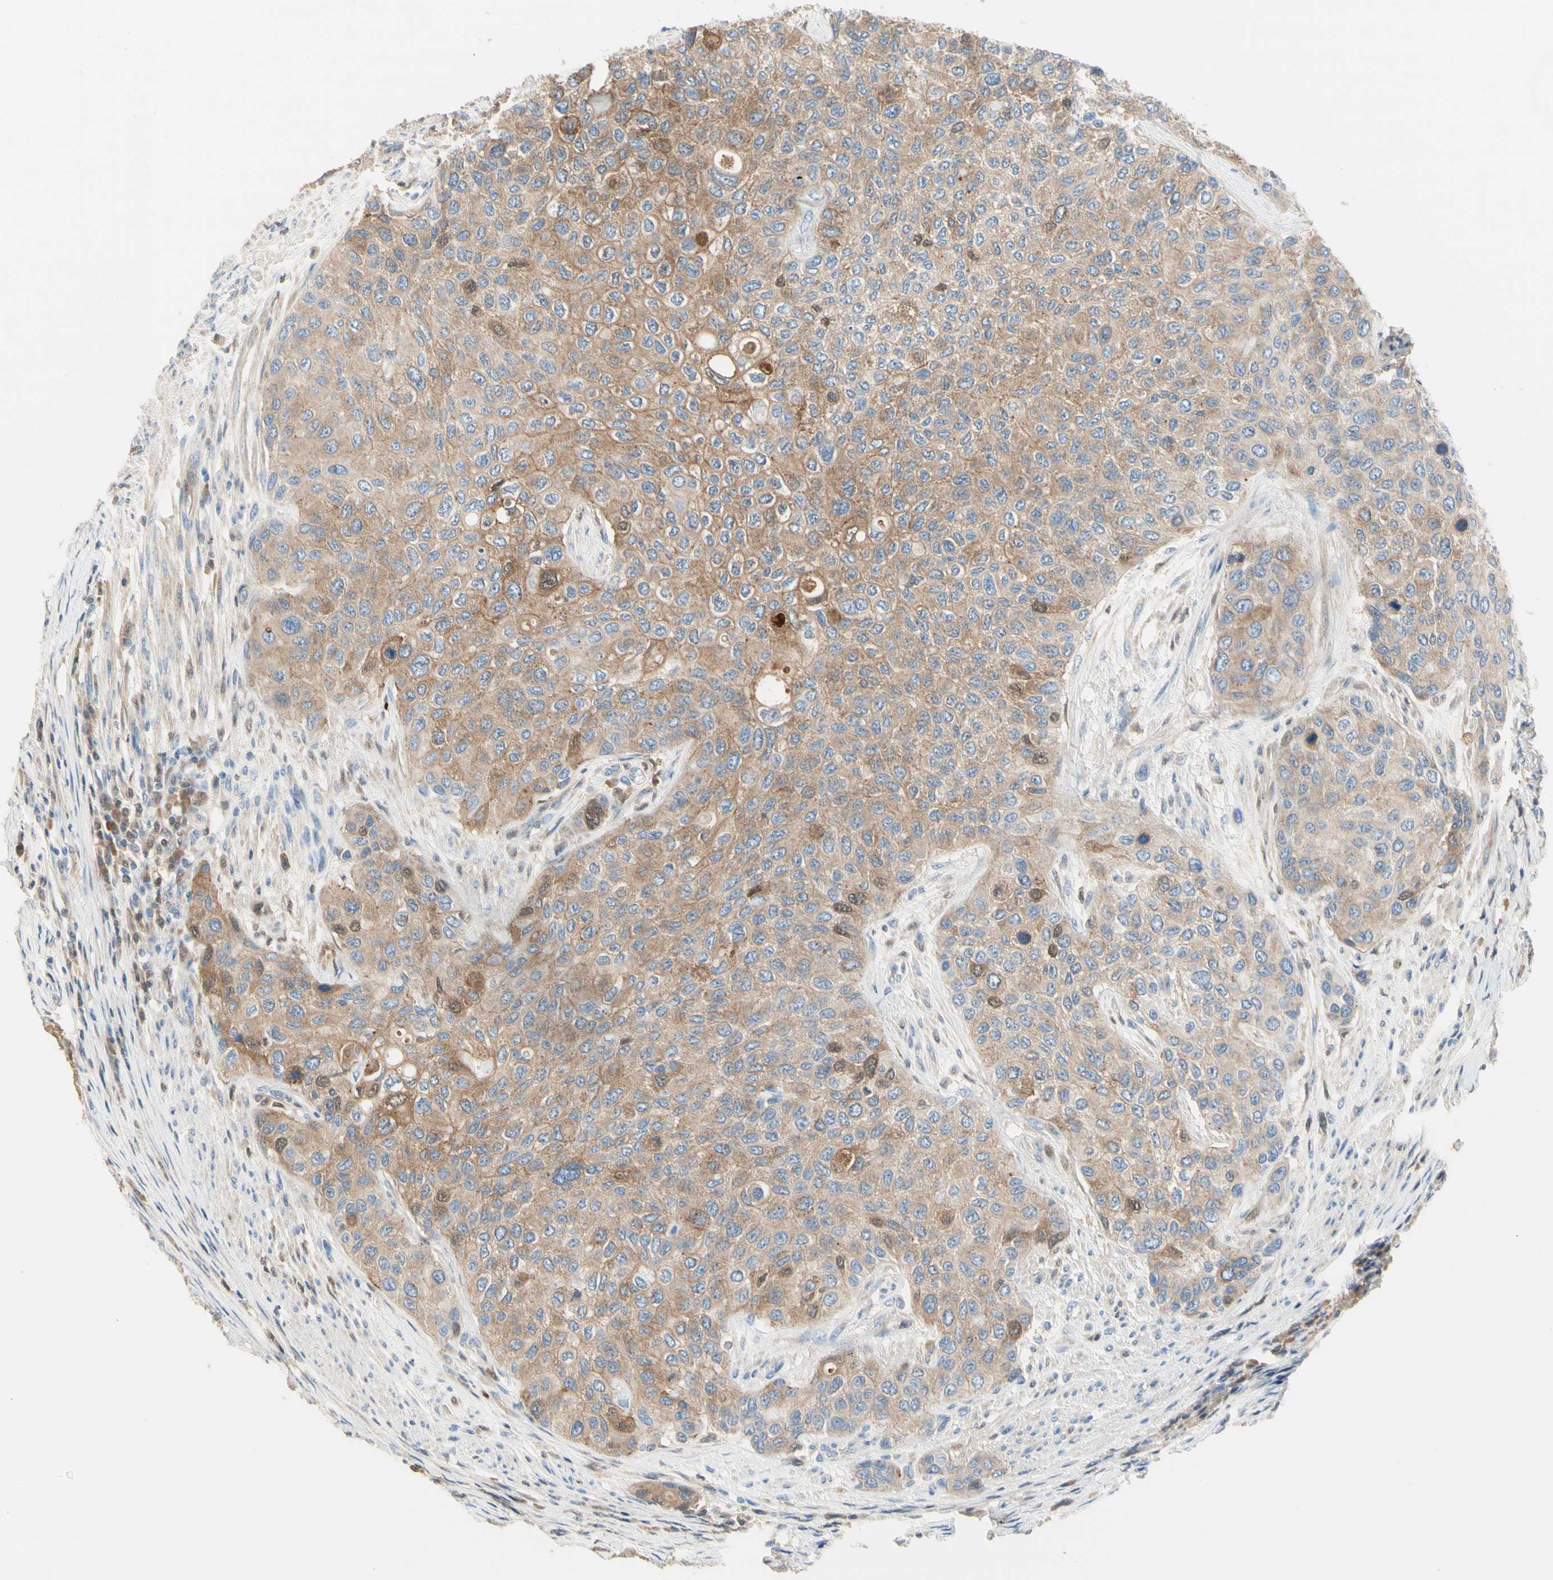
{"staining": {"intensity": "moderate", "quantity": ">75%", "location": "cytoplasmic/membranous"}, "tissue": "urothelial cancer", "cell_type": "Tumor cells", "image_type": "cancer", "snomed": [{"axis": "morphology", "description": "Urothelial carcinoma, High grade"}, {"axis": "topography", "description": "Urinary bladder"}], "caption": "High-grade urothelial carcinoma was stained to show a protein in brown. There is medium levels of moderate cytoplasmic/membranous positivity in about >75% of tumor cells.", "gene": "NECTIN4", "patient": {"sex": "female", "age": 56}}